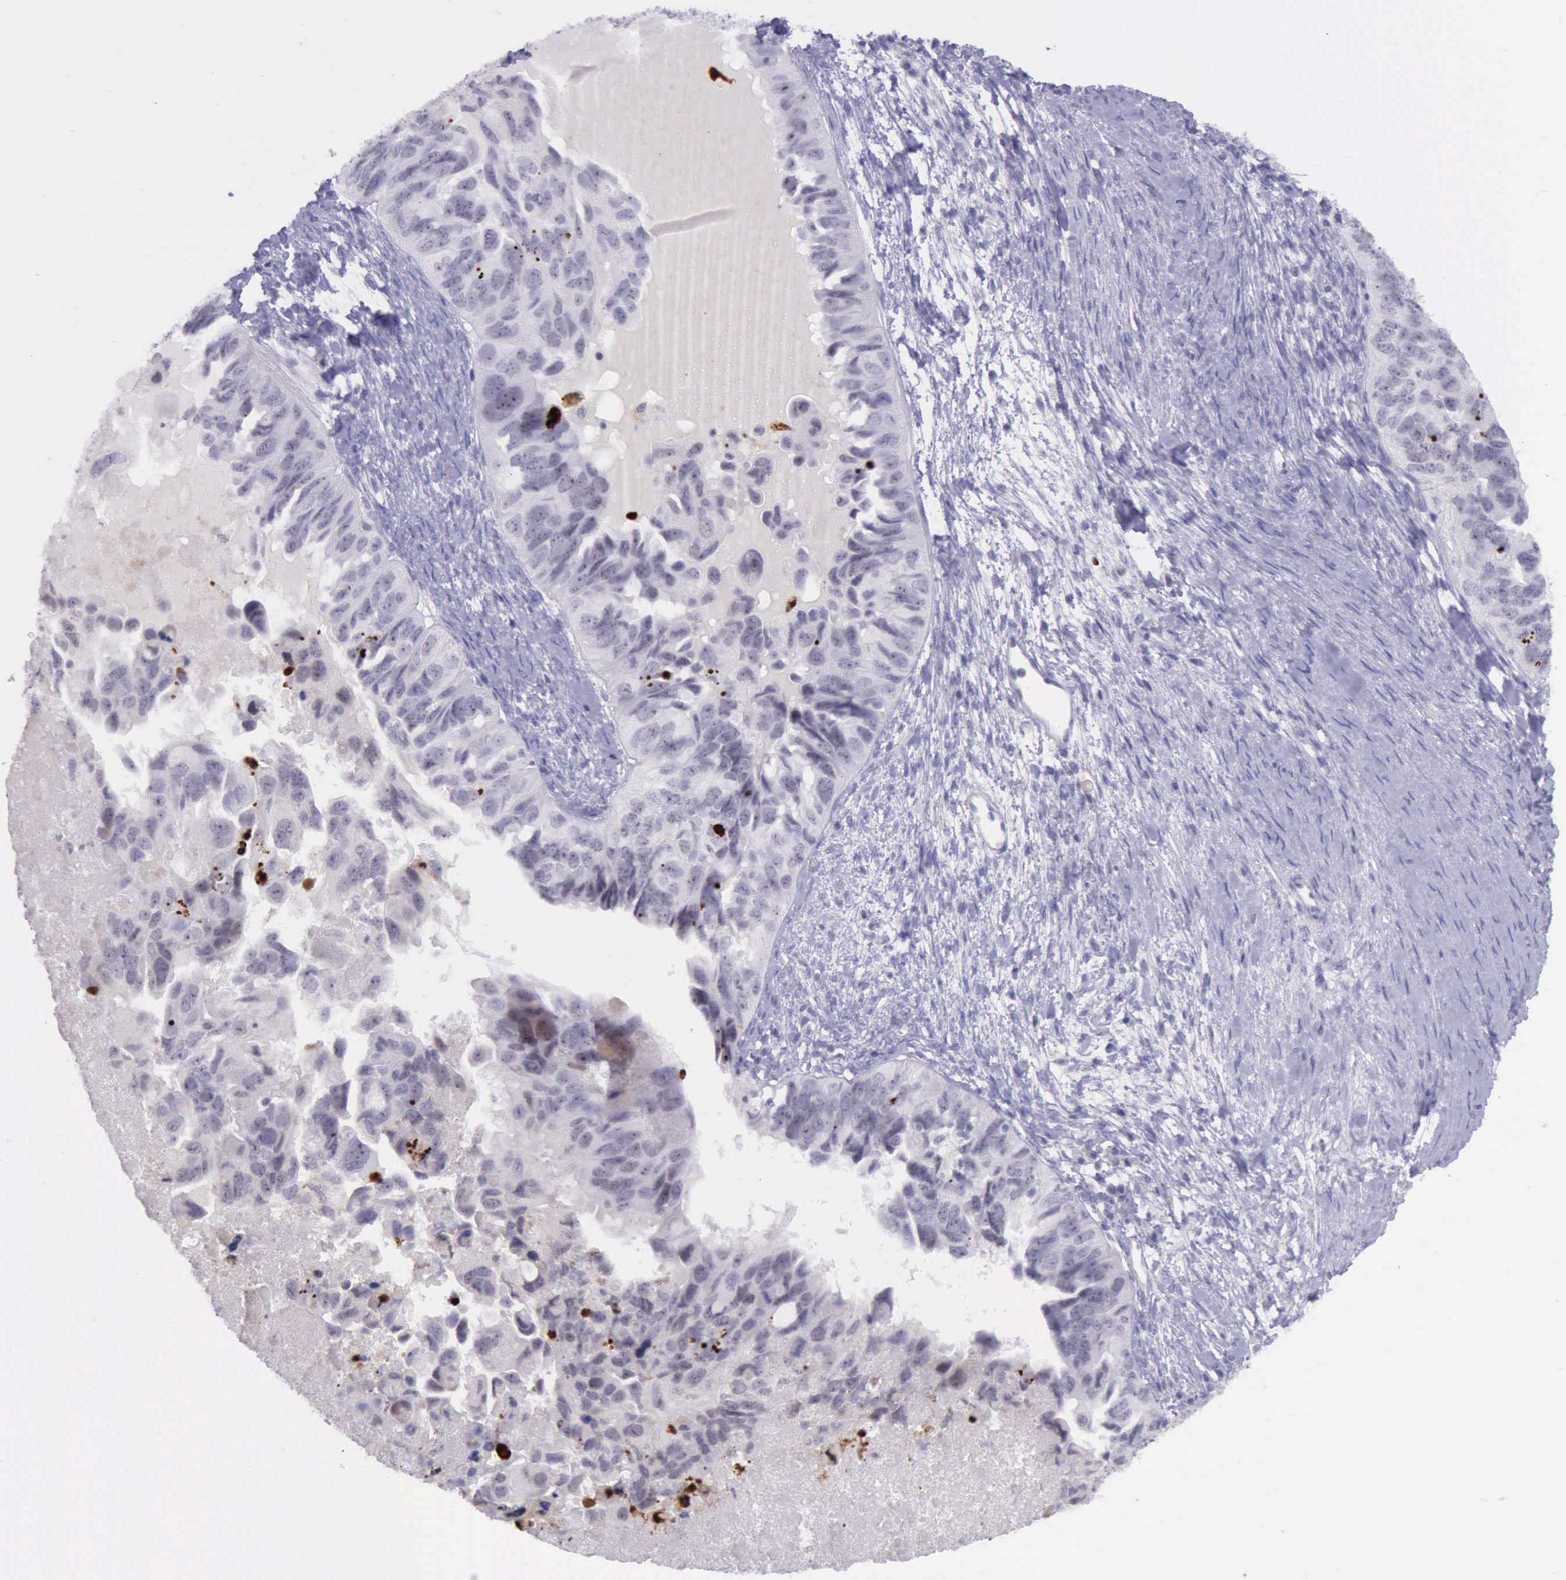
{"staining": {"intensity": "strong", "quantity": "<25%", "location": "nuclear"}, "tissue": "ovarian cancer", "cell_type": "Tumor cells", "image_type": "cancer", "snomed": [{"axis": "morphology", "description": "Cystadenocarcinoma, serous, NOS"}, {"axis": "topography", "description": "Ovary"}], "caption": "Tumor cells show medium levels of strong nuclear positivity in about <25% of cells in serous cystadenocarcinoma (ovarian).", "gene": "PARP1", "patient": {"sex": "female", "age": 82}}